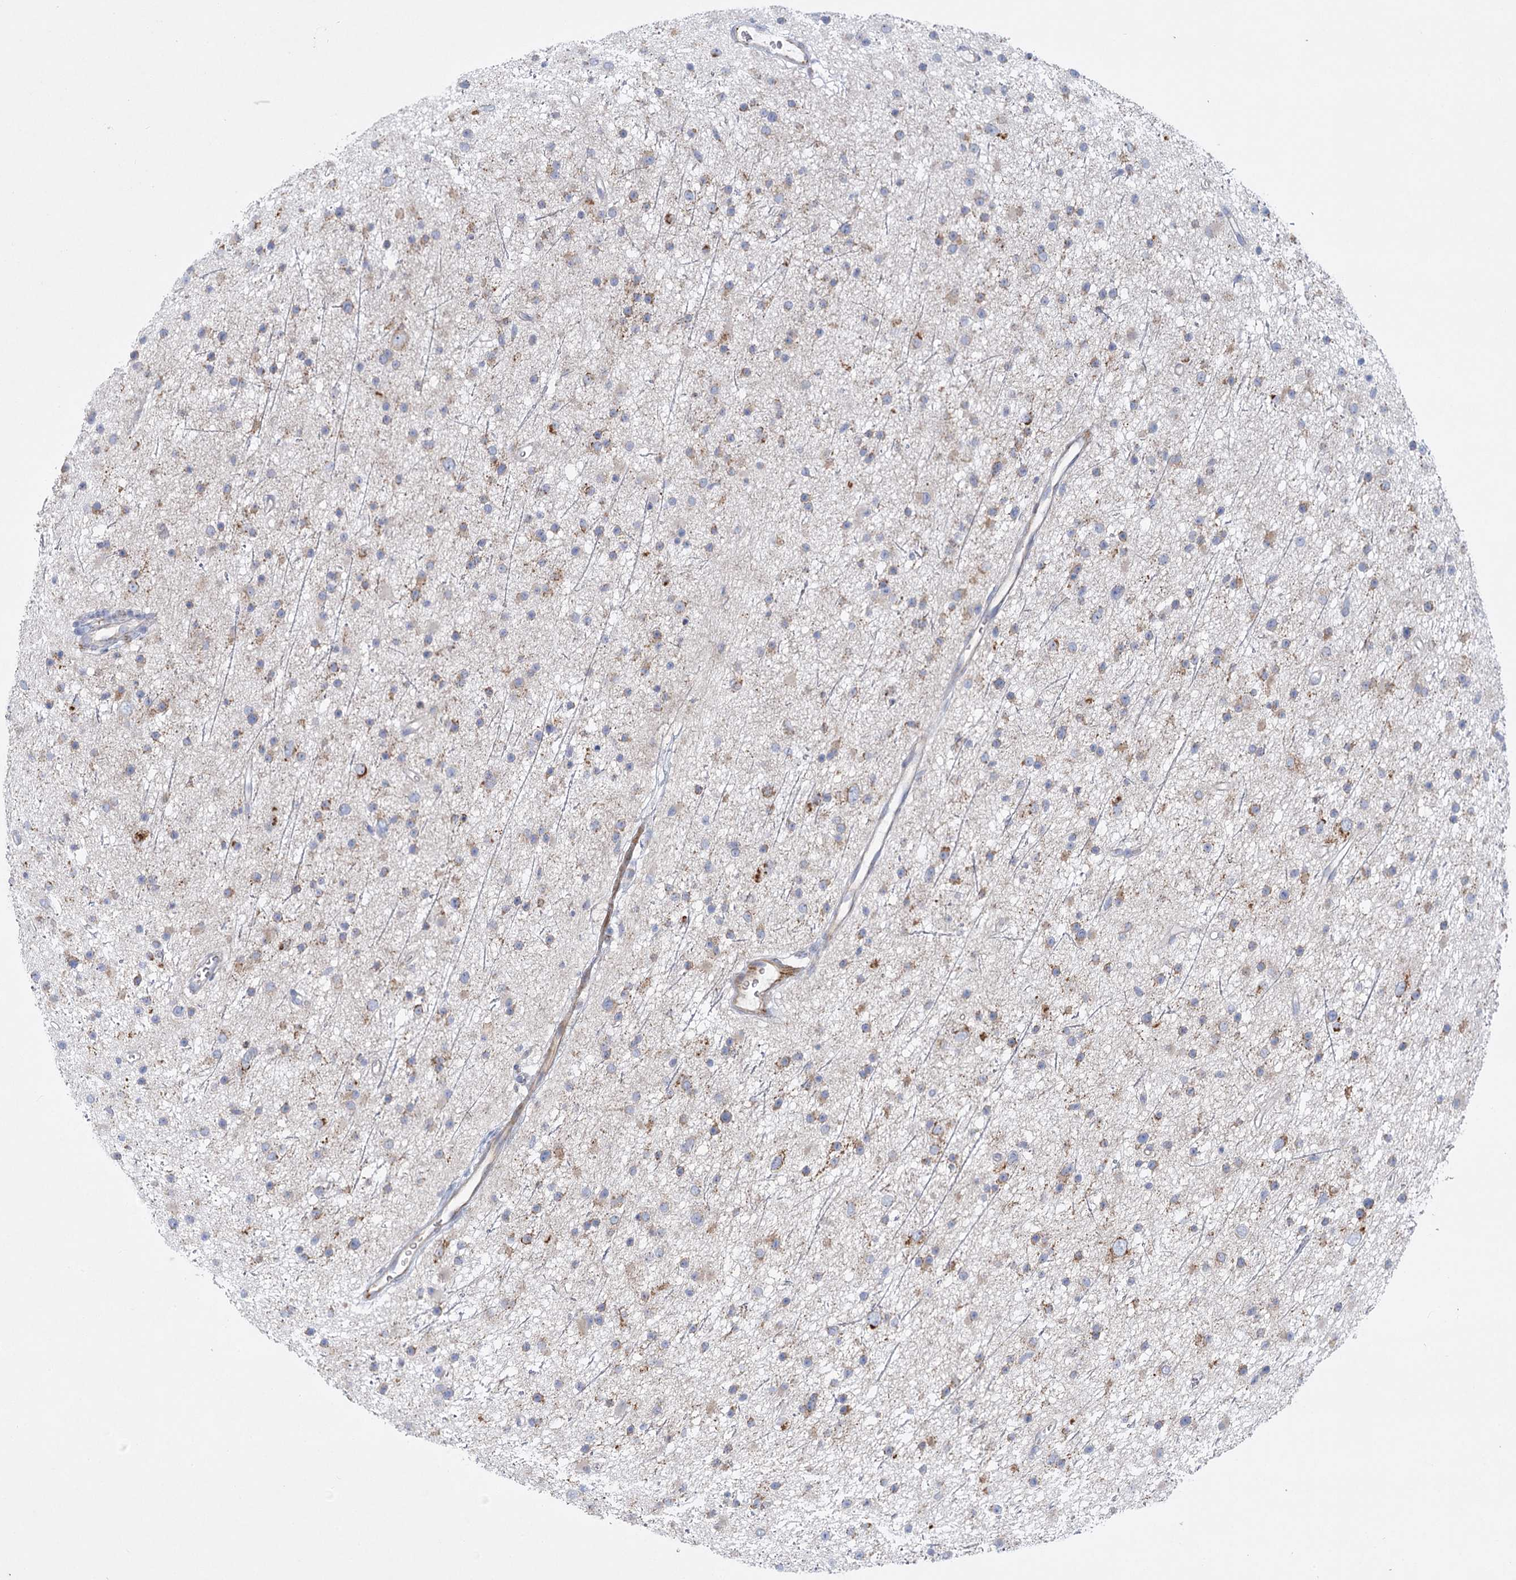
{"staining": {"intensity": "weak", "quantity": "25%-75%", "location": "cytoplasmic/membranous"}, "tissue": "glioma", "cell_type": "Tumor cells", "image_type": "cancer", "snomed": [{"axis": "morphology", "description": "Glioma, malignant, Low grade"}, {"axis": "topography", "description": "Cerebral cortex"}], "caption": "This photomicrograph reveals malignant low-grade glioma stained with immunohistochemistry to label a protein in brown. The cytoplasmic/membranous of tumor cells show weak positivity for the protein. Nuclei are counter-stained blue.", "gene": "DHTKD1", "patient": {"sex": "female", "age": 39}}